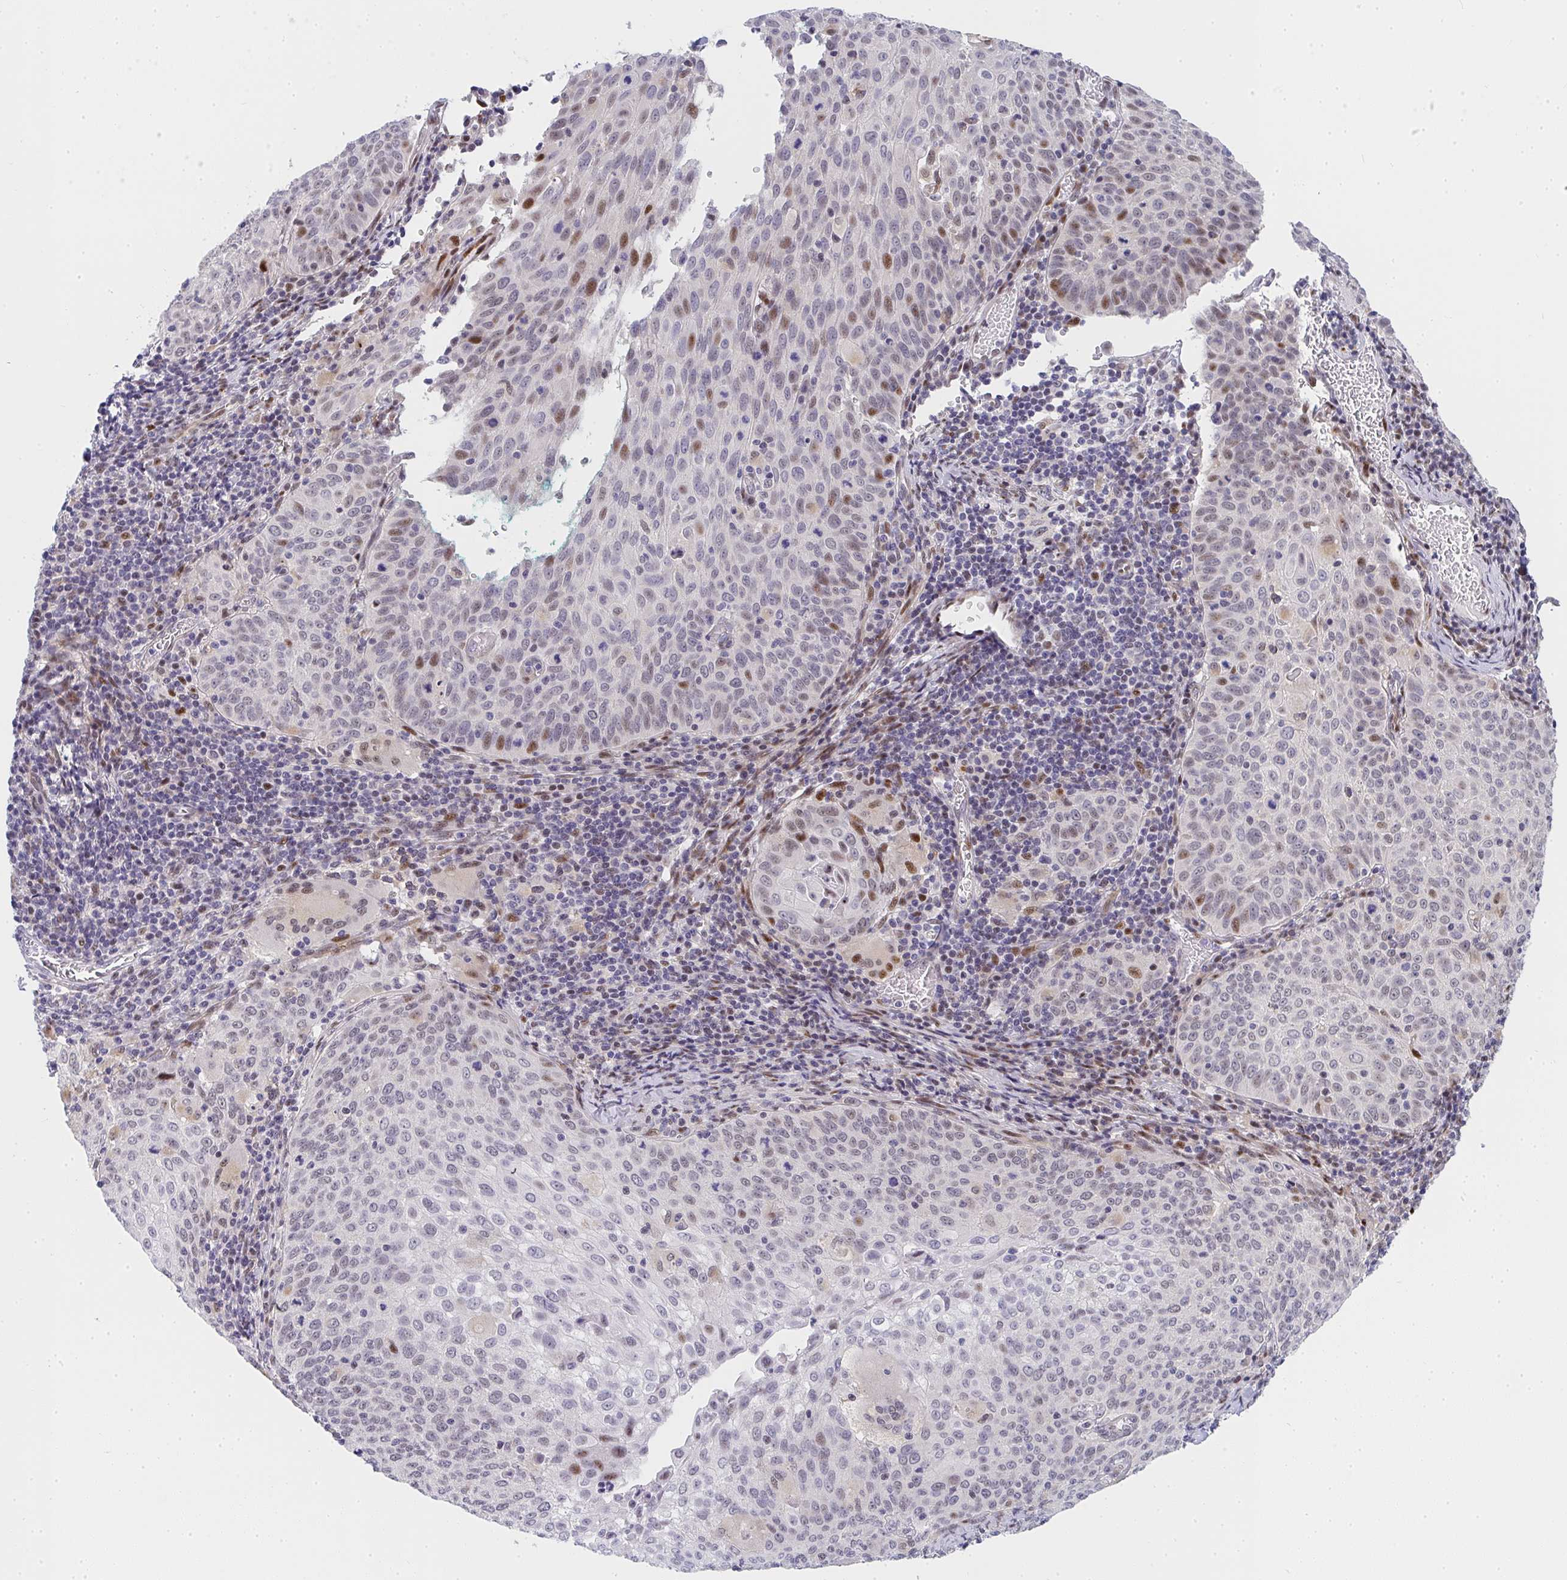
{"staining": {"intensity": "moderate", "quantity": "25%-75%", "location": "nuclear"}, "tissue": "cervical cancer", "cell_type": "Tumor cells", "image_type": "cancer", "snomed": [{"axis": "morphology", "description": "Squamous cell carcinoma, NOS"}, {"axis": "topography", "description": "Cervix"}], "caption": "IHC image of cervical cancer (squamous cell carcinoma) stained for a protein (brown), which exhibits medium levels of moderate nuclear positivity in about 25%-75% of tumor cells.", "gene": "ZIC3", "patient": {"sex": "female", "age": 65}}